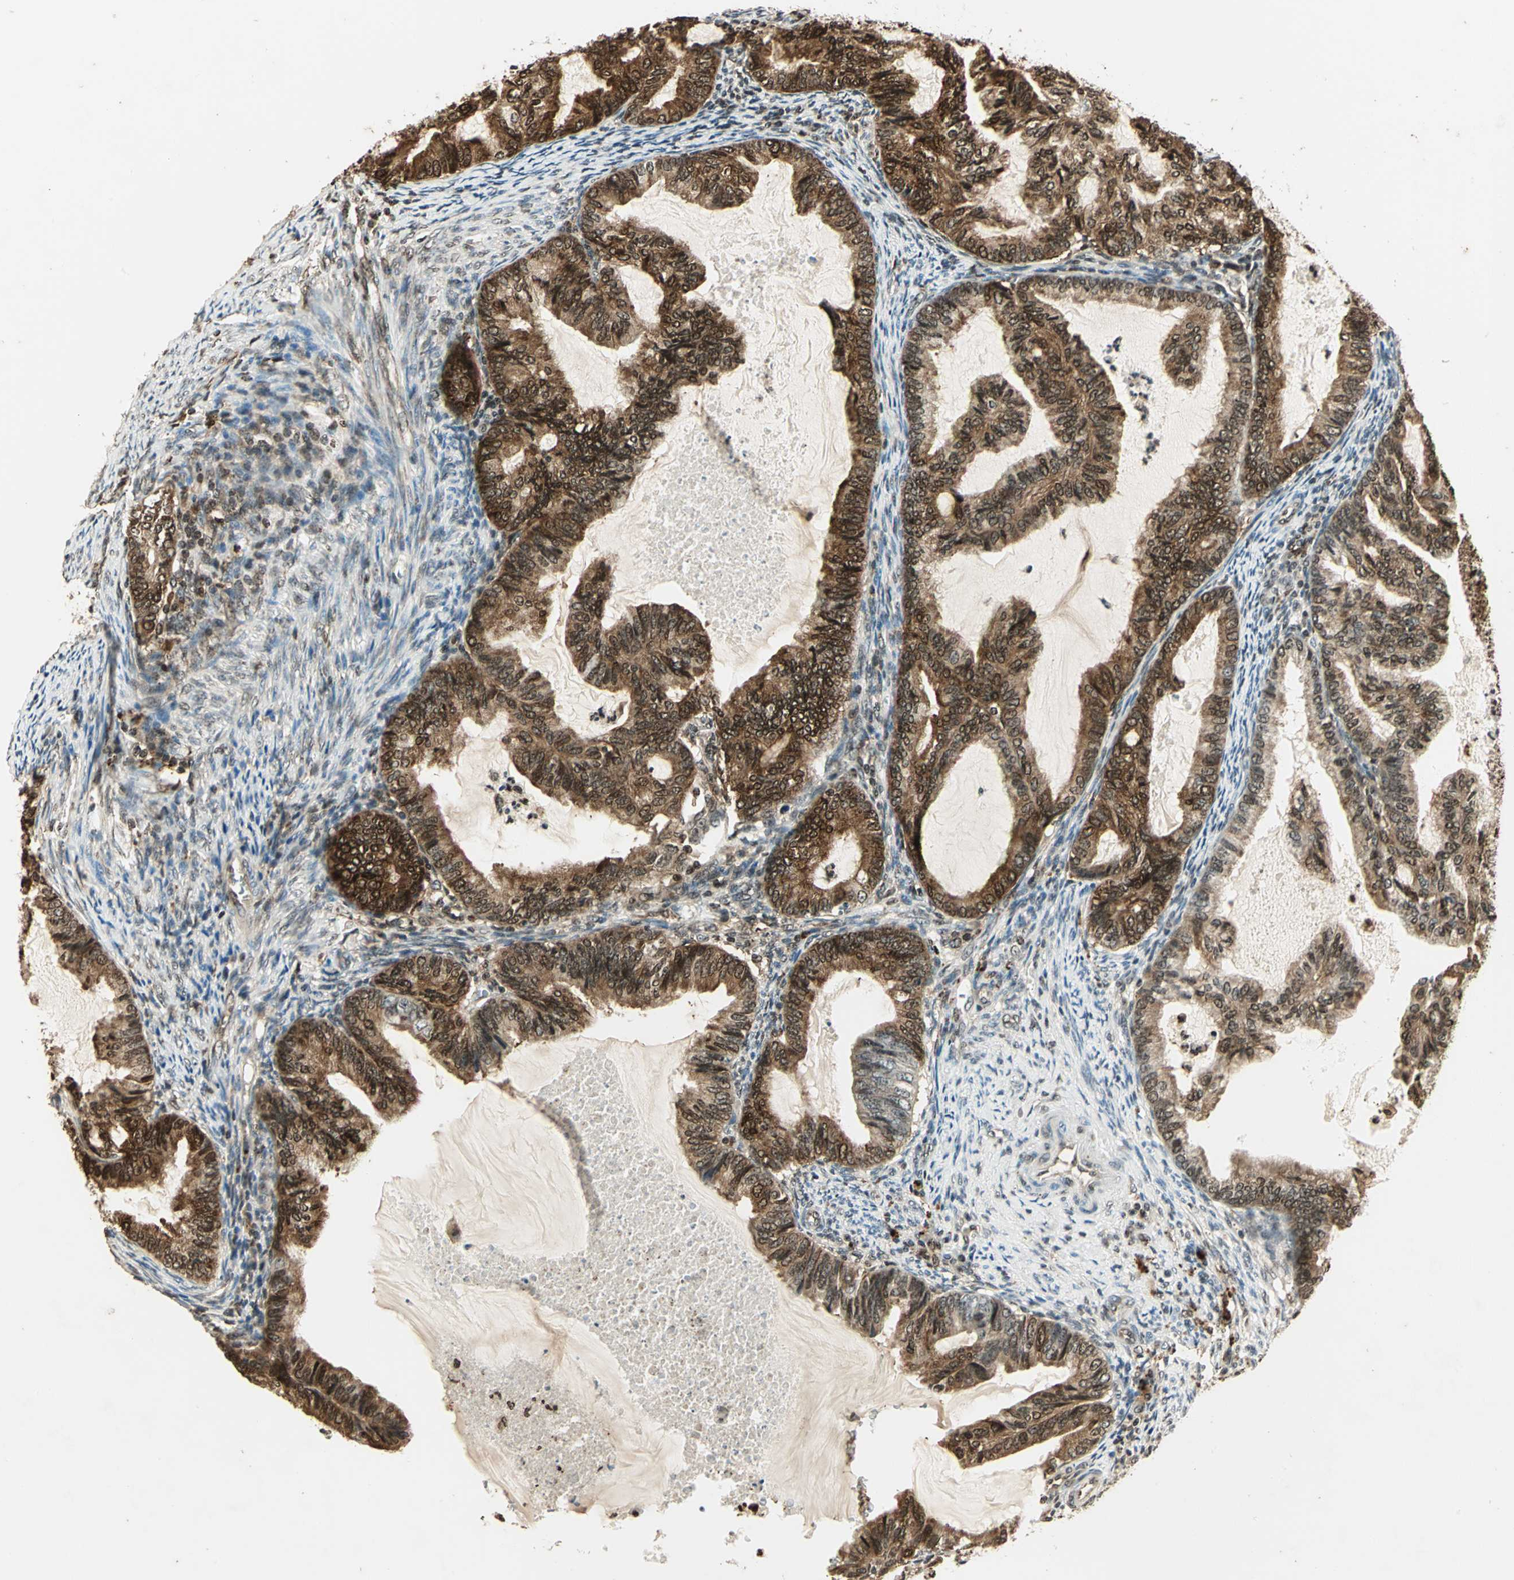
{"staining": {"intensity": "strong", "quantity": ">75%", "location": "cytoplasmic/membranous,nuclear"}, "tissue": "cervical cancer", "cell_type": "Tumor cells", "image_type": "cancer", "snomed": [{"axis": "morphology", "description": "Normal tissue, NOS"}, {"axis": "morphology", "description": "Adenocarcinoma, NOS"}, {"axis": "topography", "description": "Cervix"}, {"axis": "topography", "description": "Endometrium"}], "caption": "Human cervical cancer (adenocarcinoma) stained with a protein marker shows strong staining in tumor cells.", "gene": "LGALS3", "patient": {"sex": "female", "age": 86}}